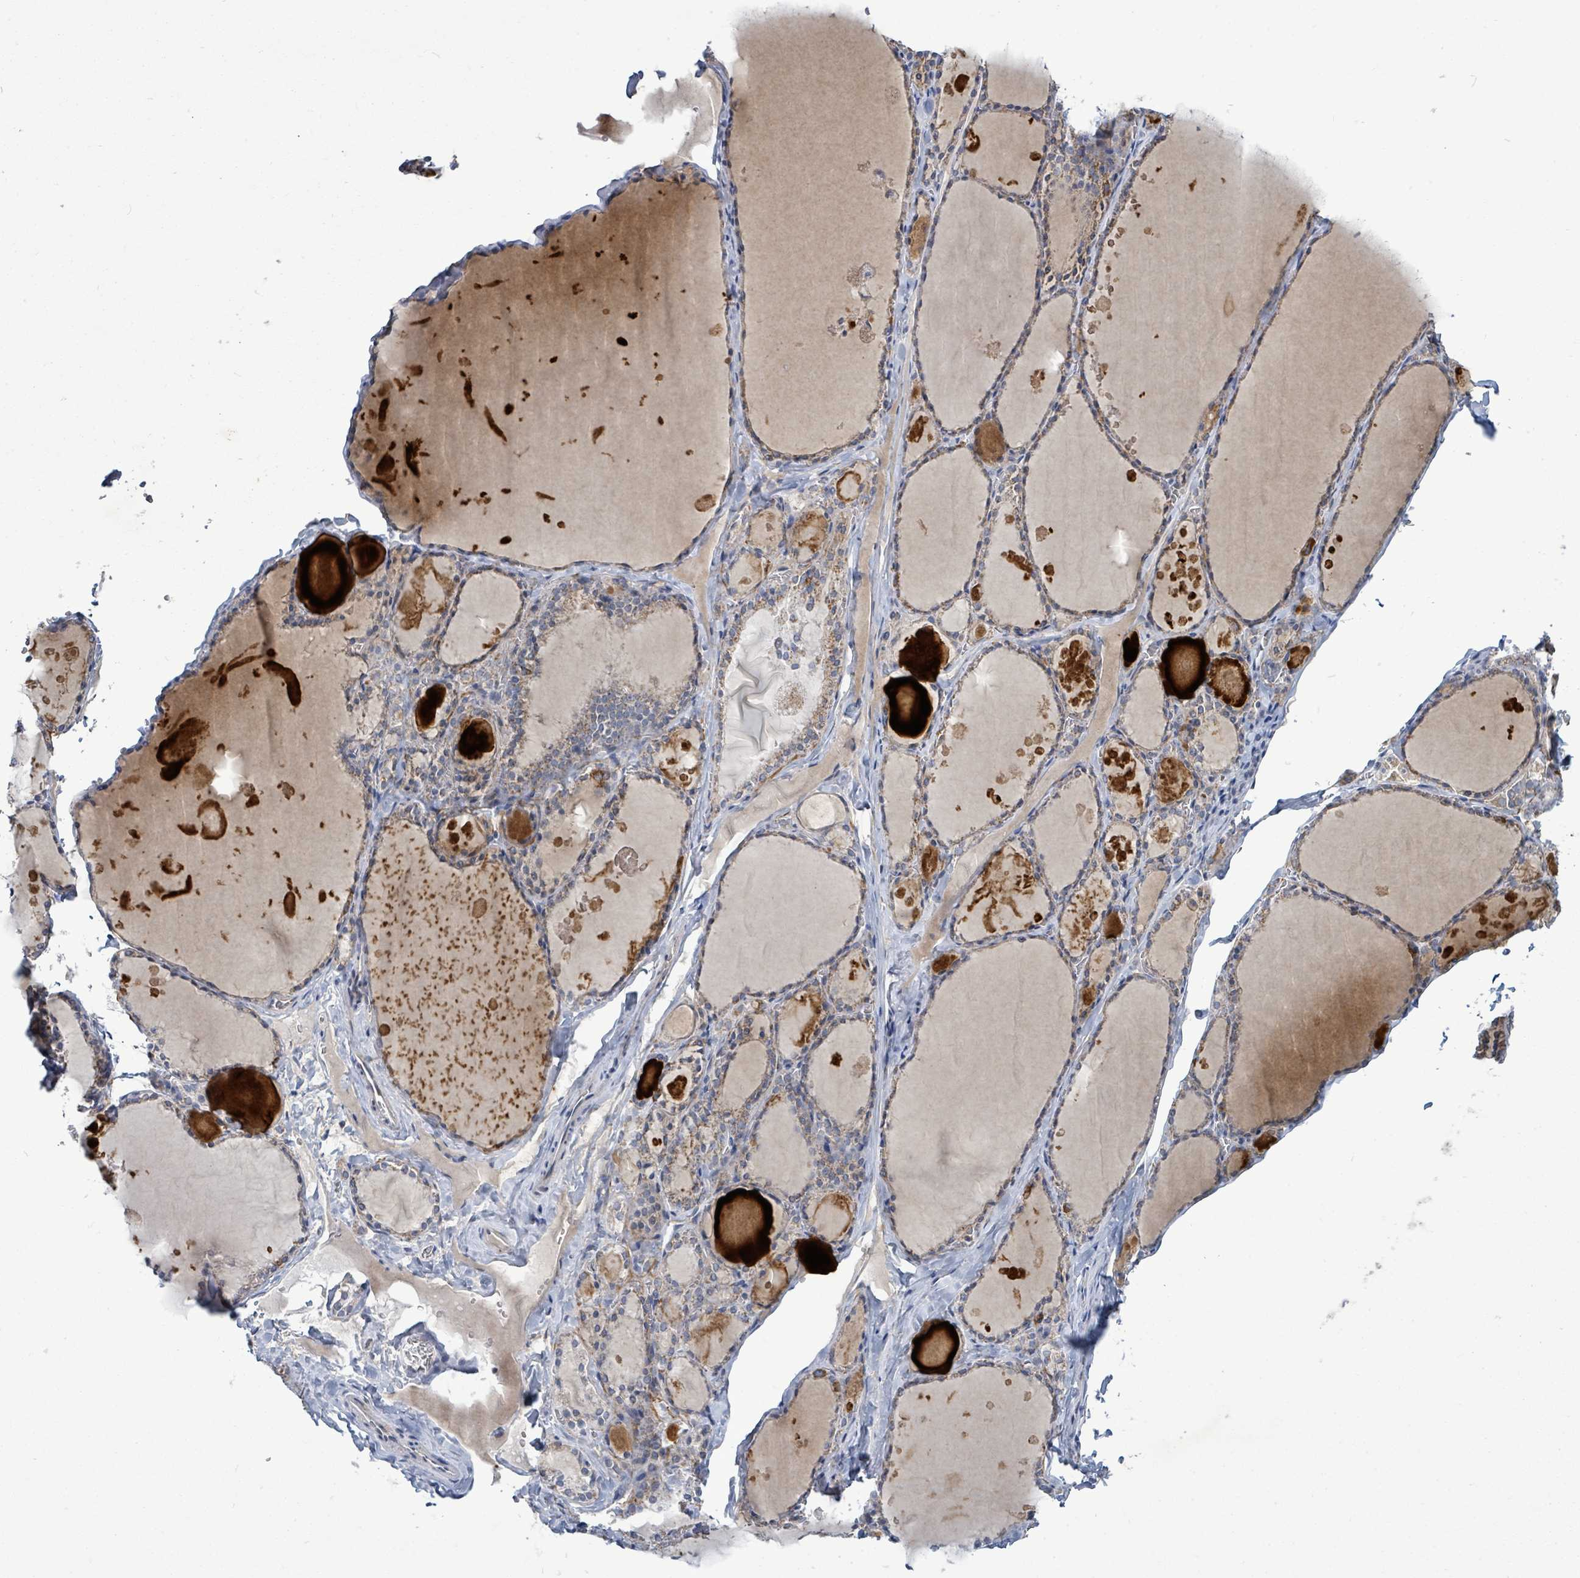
{"staining": {"intensity": "moderate", "quantity": "25%-75%", "location": "cytoplasmic/membranous"}, "tissue": "thyroid gland", "cell_type": "Glandular cells", "image_type": "normal", "snomed": [{"axis": "morphology", "description": "Normal tissue, NOS"}, {"axis": "topography", "description": "Thyroid gland"}], "caption": "High-power microscopy captured an IHC histopathology image of normal thyroid gland, revealing moderate cytoplasmic/membranous staining in approximately 25%-75% of glandular cells. The staining was performed using DAB (3,3'-diaminobenzidine) to visualize the protein expression in brown, while the nuclei were stained in blue with hematoxylin (Magnification: 20x).", "gene": "ZFPM1", "patient": {"sex": "male", "age": 56}}